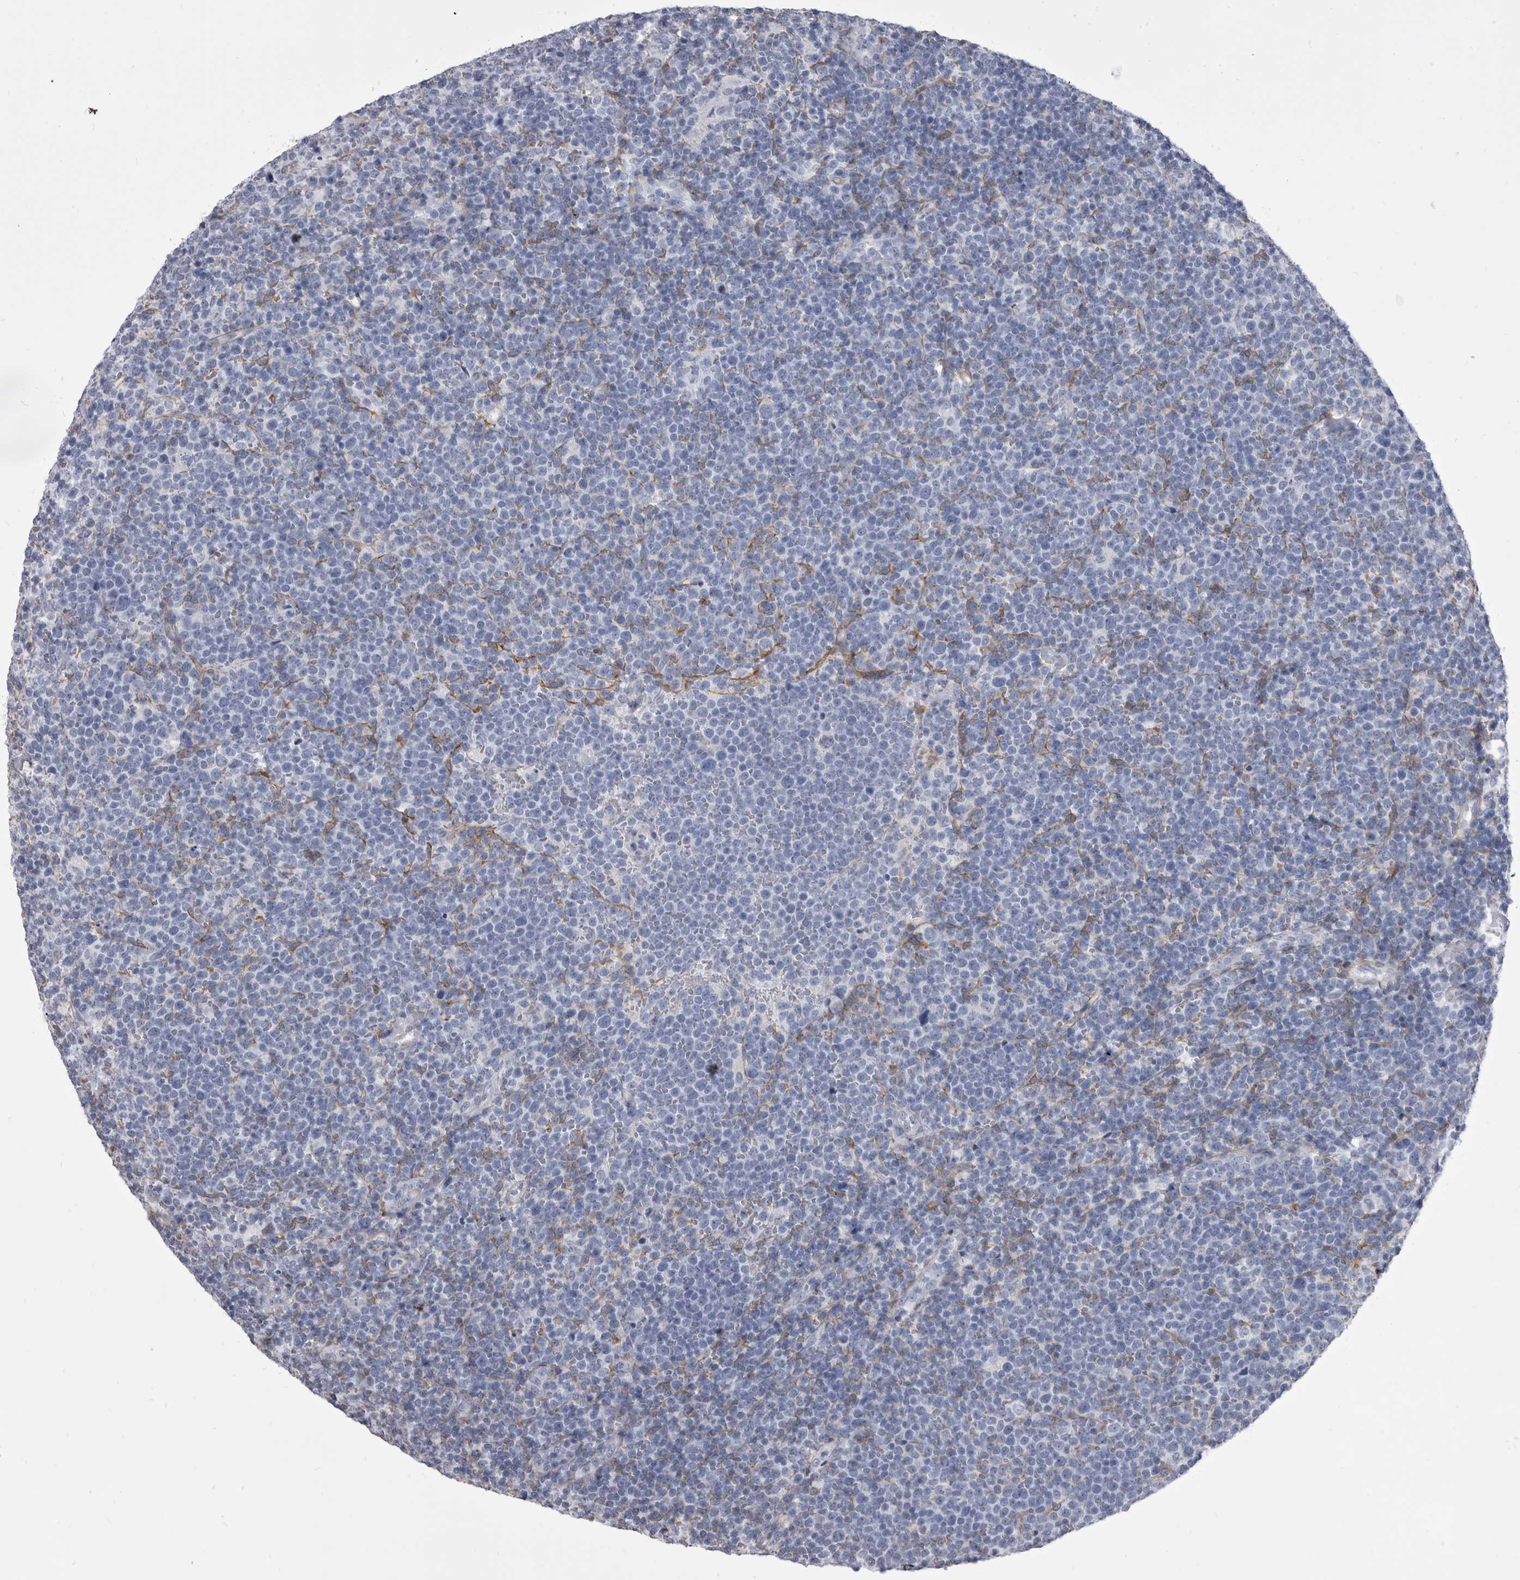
{"staining": {"intensity": "negative", "quantity": "none", "location": "none"}, "tissue": "lymphoma", "cell_type": "Tumor cells", "image_type": "cancer", "snomed": [{"axis": "morphology", "description": "Malignant lymphoma, non-Hodgkin's type, High grade"}, {"axis": "topography", "description": "Lymph node"}], "caption": "Tumor cells show no significant staining in lymphoma.", "gene": "ANK2", "patient": {"sex": "male", "age": 61}}